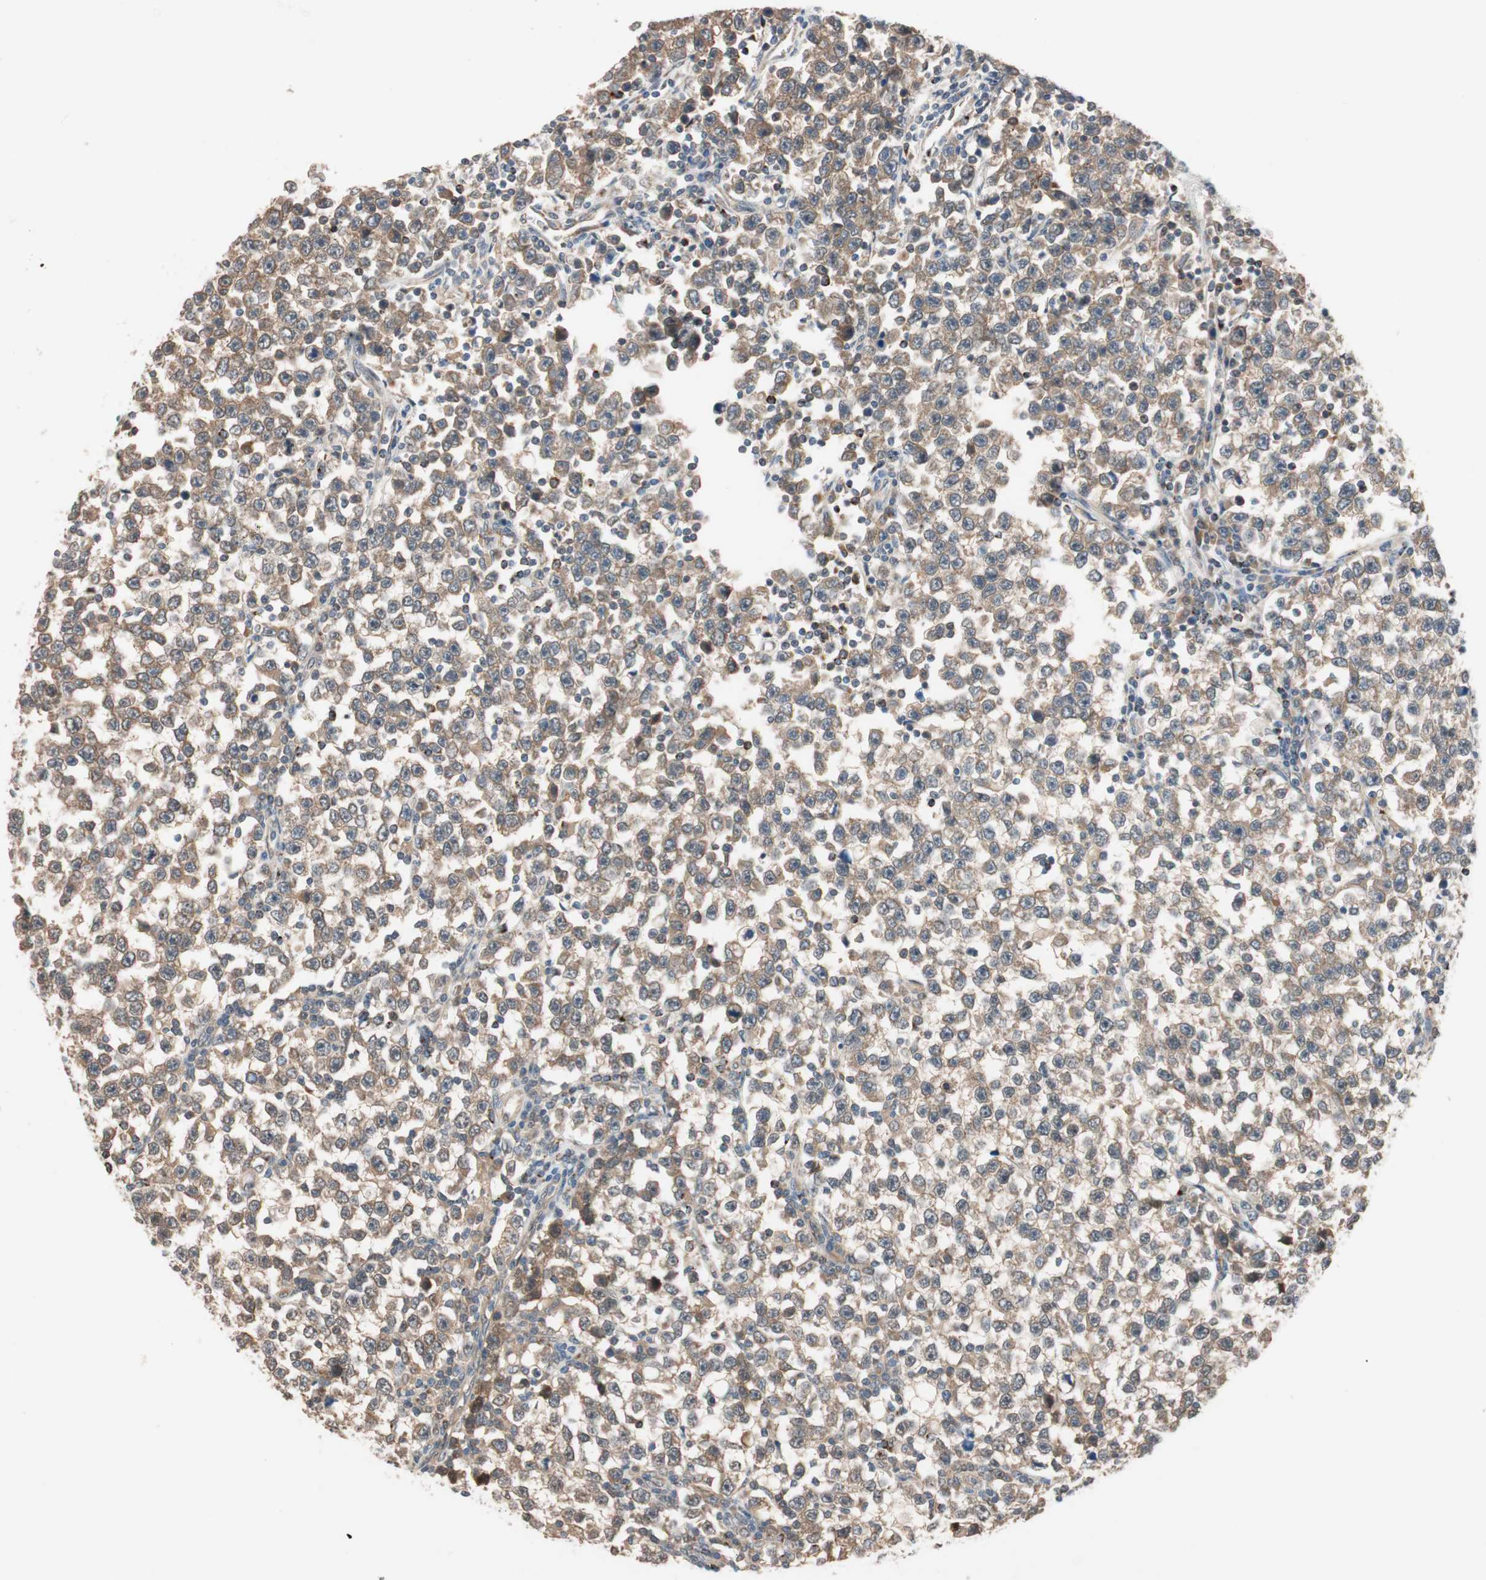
{"staining": {"intensity": "weak", "quantity": ">75%", "location": "cytoplasmic/membranous"}, "tissue": "testis cancer", "cell_type": "Tumor cells", "image_type": "cancer", "snomed": [{"axis": "morphology", "description": "Seminoma, NOS"}, {"axis": "topography", "description": "Testis"}], "caption": "High-magnification brightfield microscopy of seminoma (testis) stained with DAB (3,3'-diaminobenzidine) (brown) and counterstained with hematoxylin (blue). tumor cells exhibit weak cytoplasmic/membranous expression is identified in approximately>75% of cells.", "gene": "PIK3R3", "patient": {"sex": "male", "age": 43}}